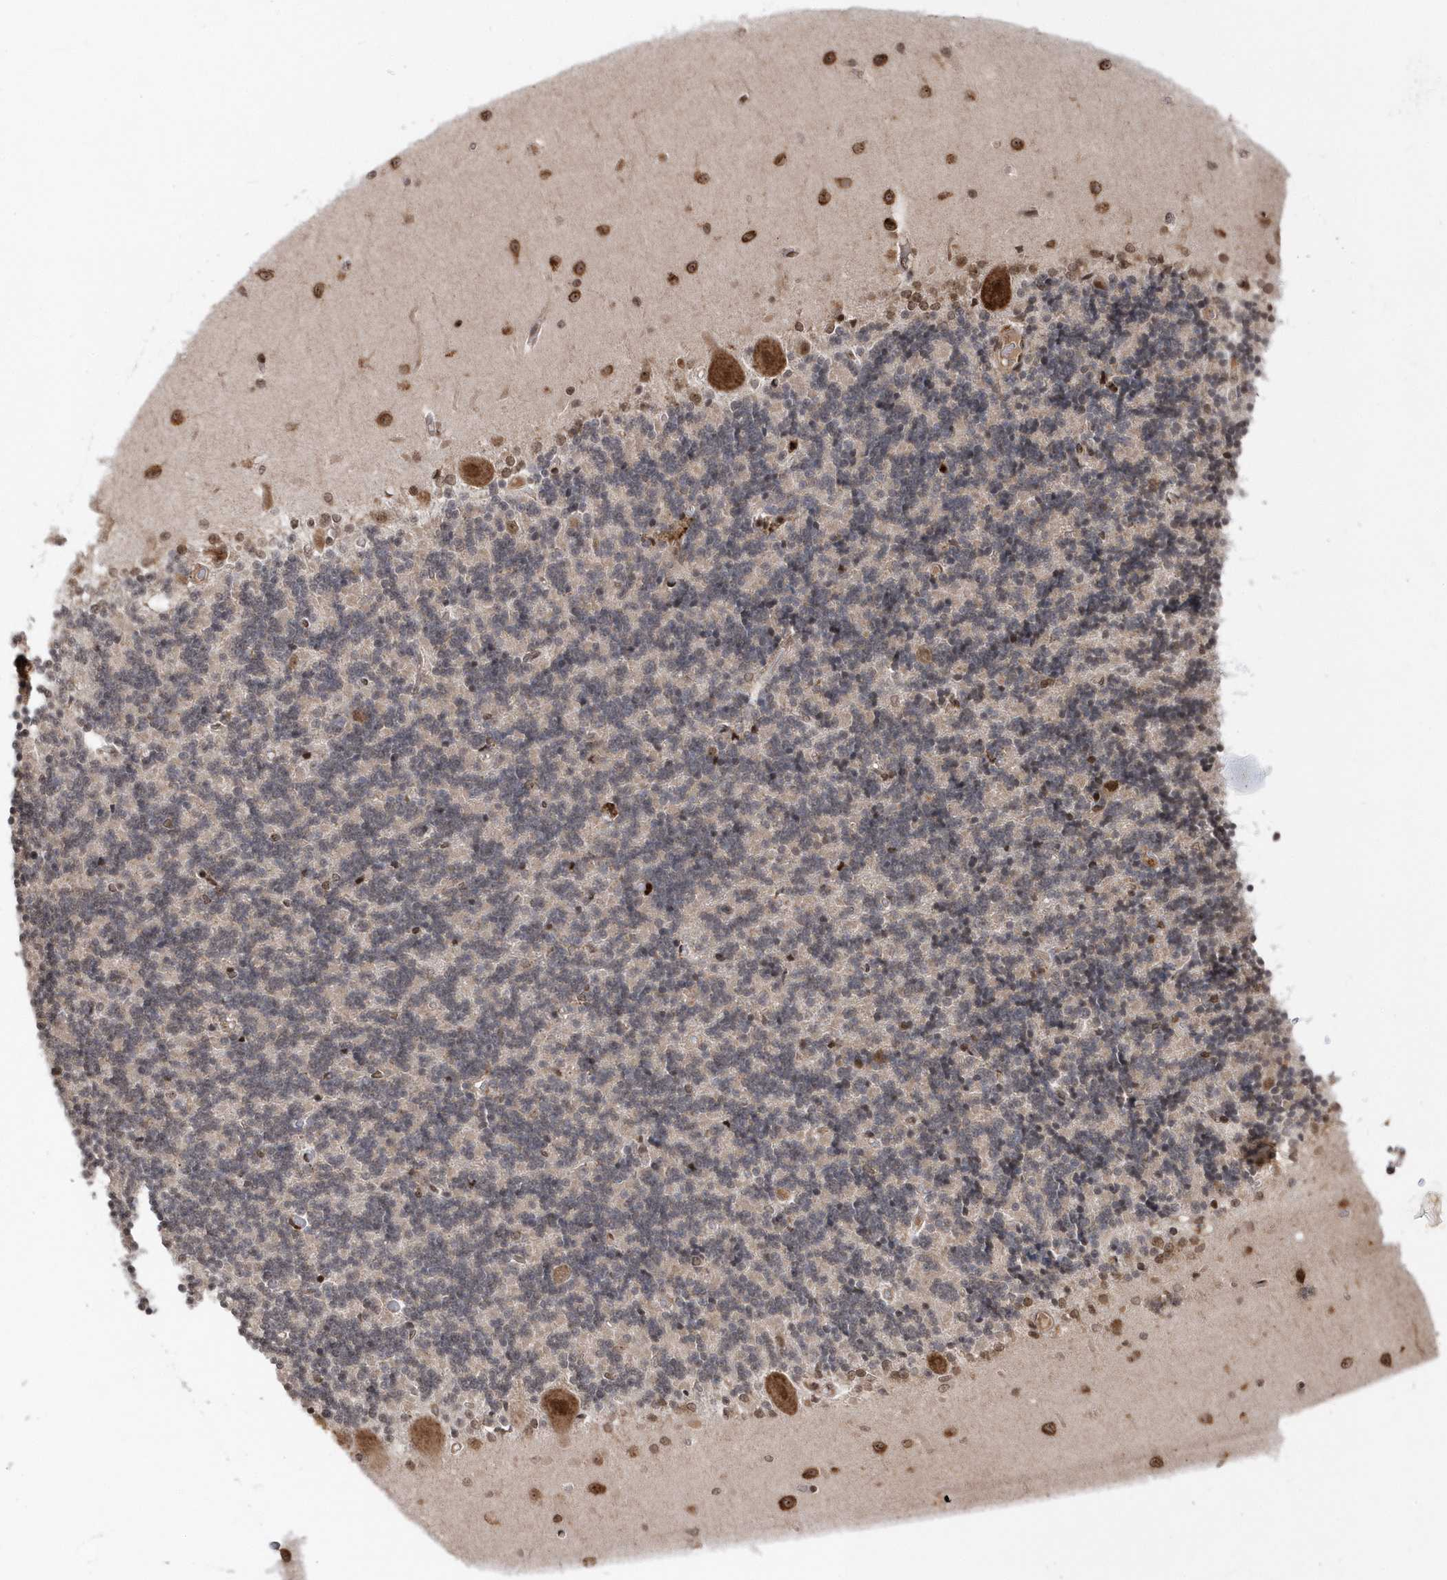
{"staining": {"intensity": "negative", "quantity": "none", "location": "none"}, "tissue": "cerebellum", "cell_type": "Cells in granular layer", "image_type": "normal", "snomed": [{"axis": "morphology", "description": "Normal tissue, NOS"}, {"axis": "topography", "description": "Cerebellum"}], "caption": "This is an immunohistochemistry image of normal human cerebellum. There is no staining in cells in granular layer.", "gene": "SOWAHB", "patient": {"sex": "male", "age": 37}}